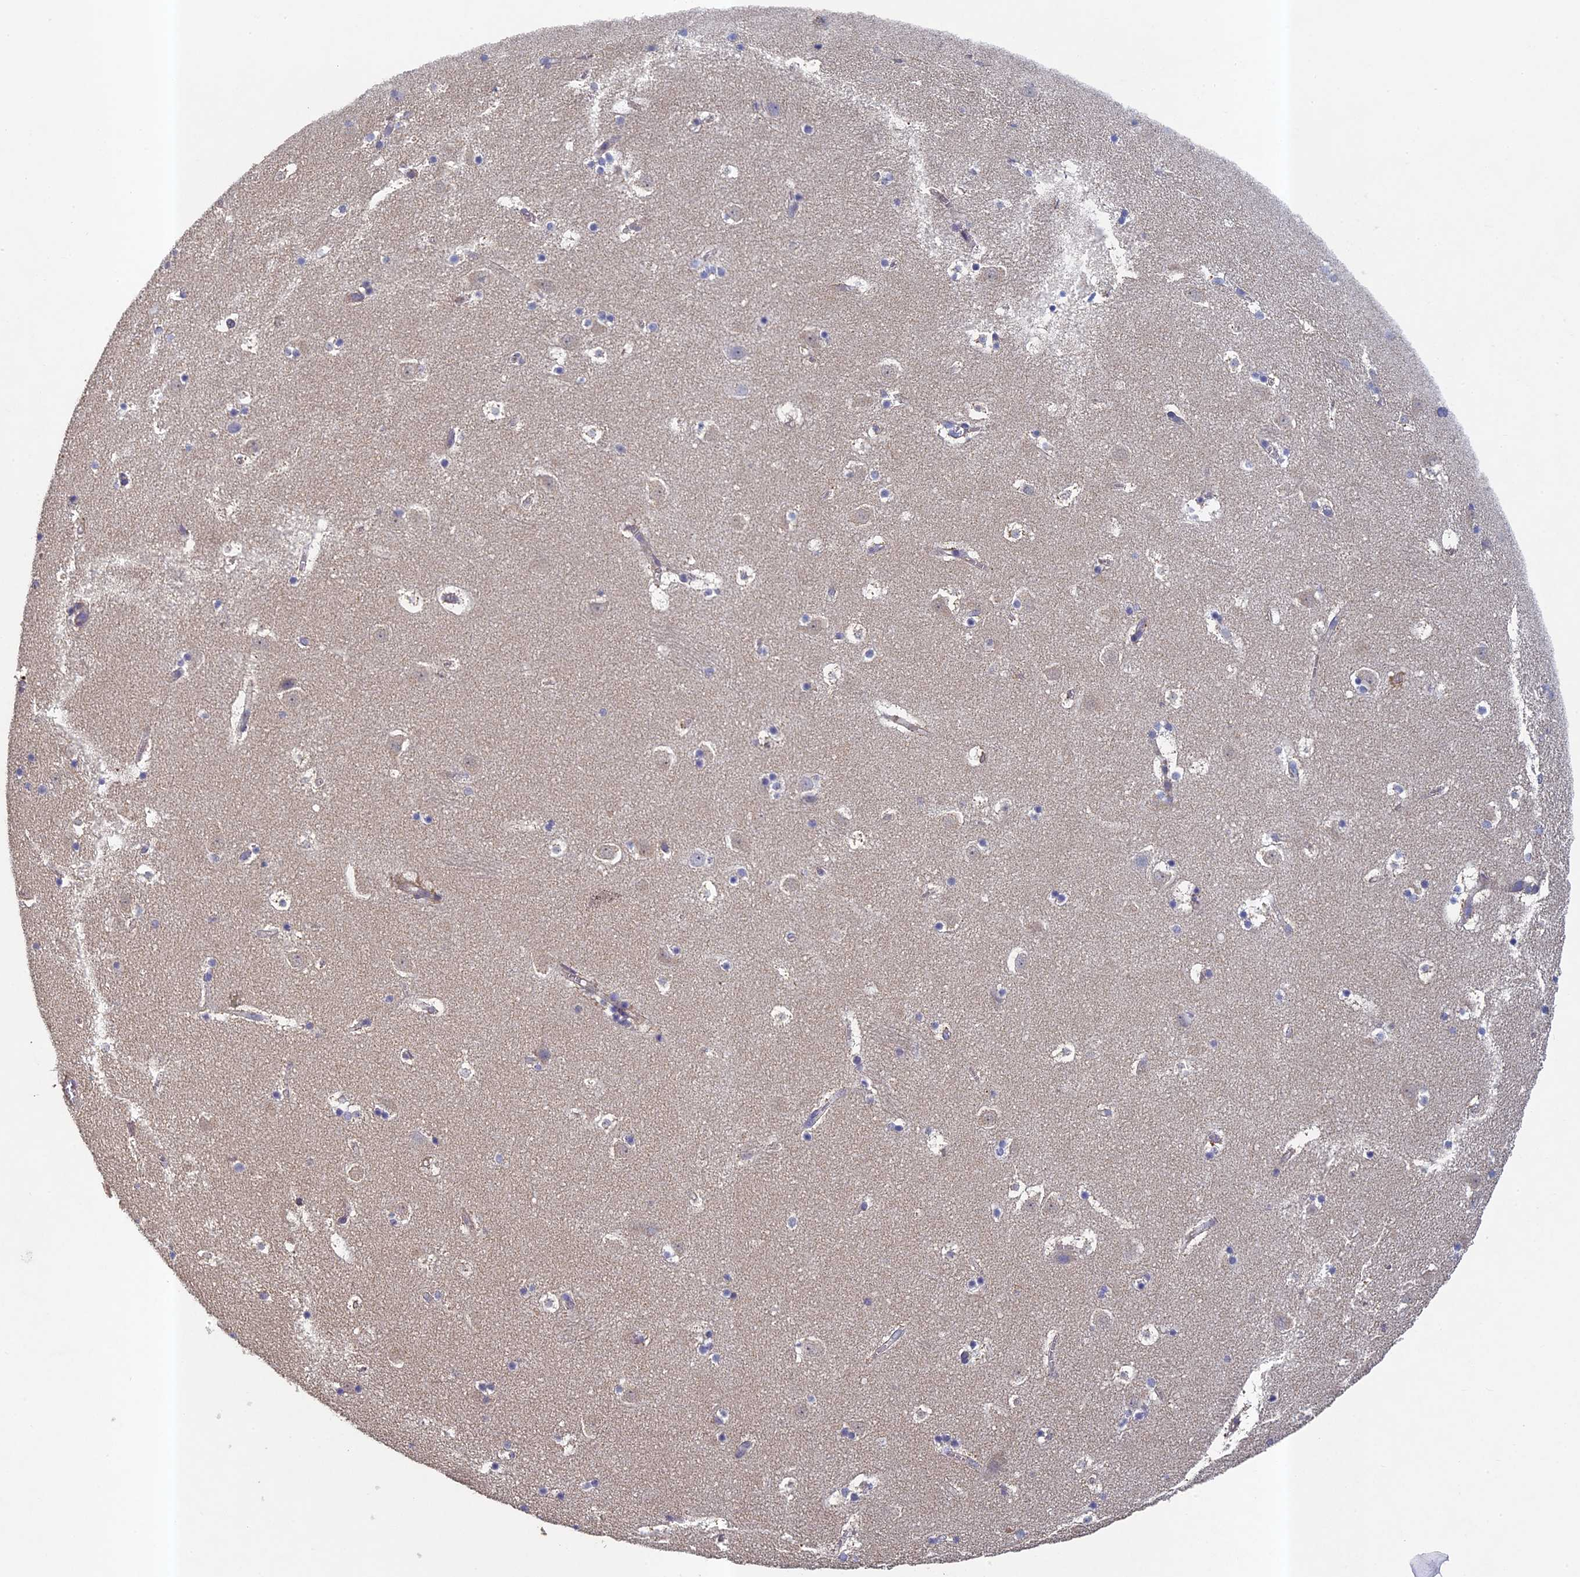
{"staining": {"intensity": "negative", "quantity": "none", "location": "none"}, "tissue": "caudate", "cell_type": "Glial cells", "image_type": "normal", "snomed": [{"axis": "morphology", "description": "Normal tissue, NOS"}, {"axis": "topography", "description": "Lateral ventricle wall"}], "caption": "Photomicrograph shows no protein positivity in glial cells of unremarkable caudate. (Brightfield microscopy of DAB (3,3'-diaminobenzidine) immunohistochemistry at high magnification).", "gene": "DIXDC1", "patient": {"sex": "male", "age": 45}}